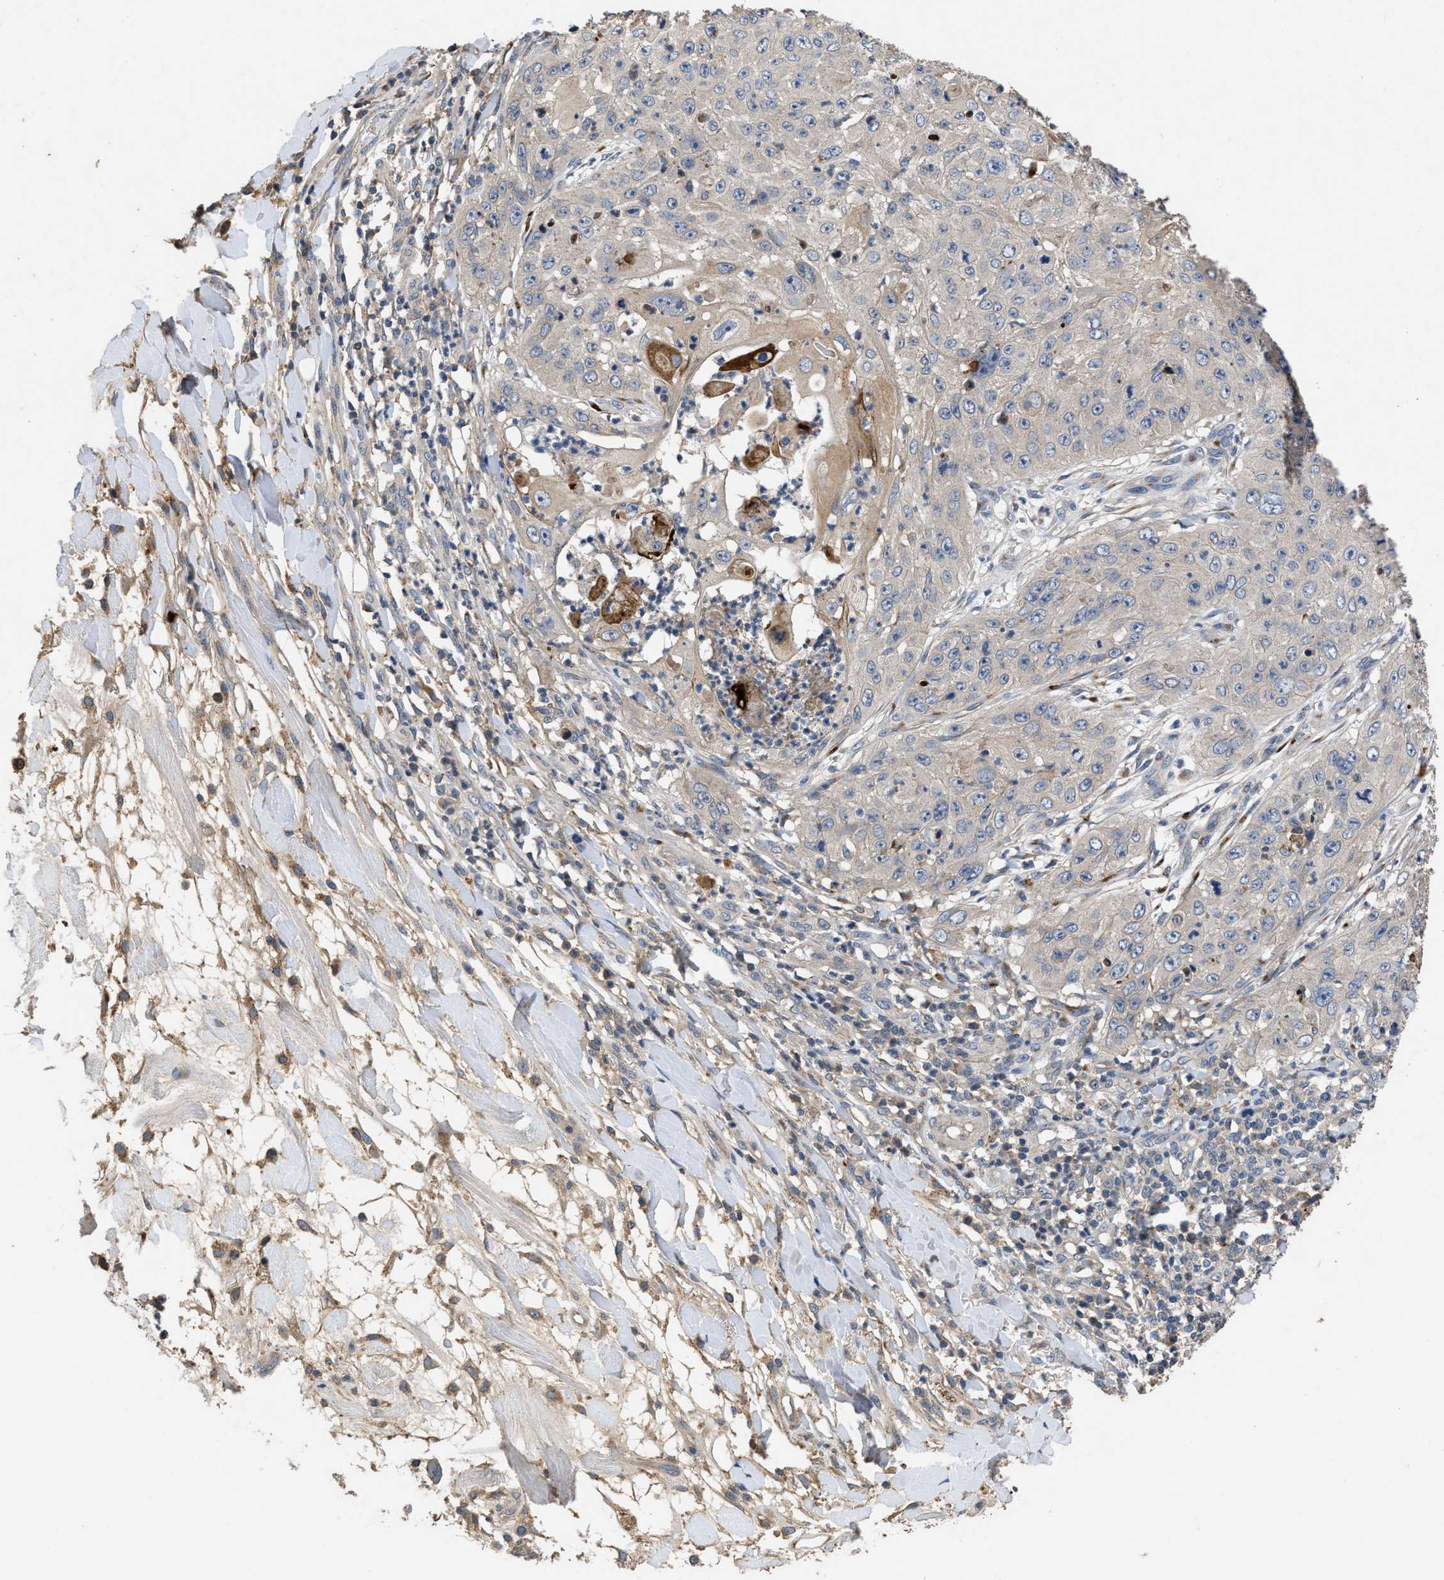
{"staining": {"intensity": "negative", "quantity": "none", "location": "none"}, "tissue": "skin cancer", "cell_type": "Tumor cells", "image_type": "cancer", "snomed": [{"axis": "morphology", "description": "Squamous cell carcinoma, NOS"}, {"axis": "topography", "description": "Skin"}], "caption": "Immunohistochemical staining of skin cancer (squamous cell carcinoma) reveals no significant staining in tumor cells.", "gene": "SIK2", "patient": {"sex": "female", "age": 80}}